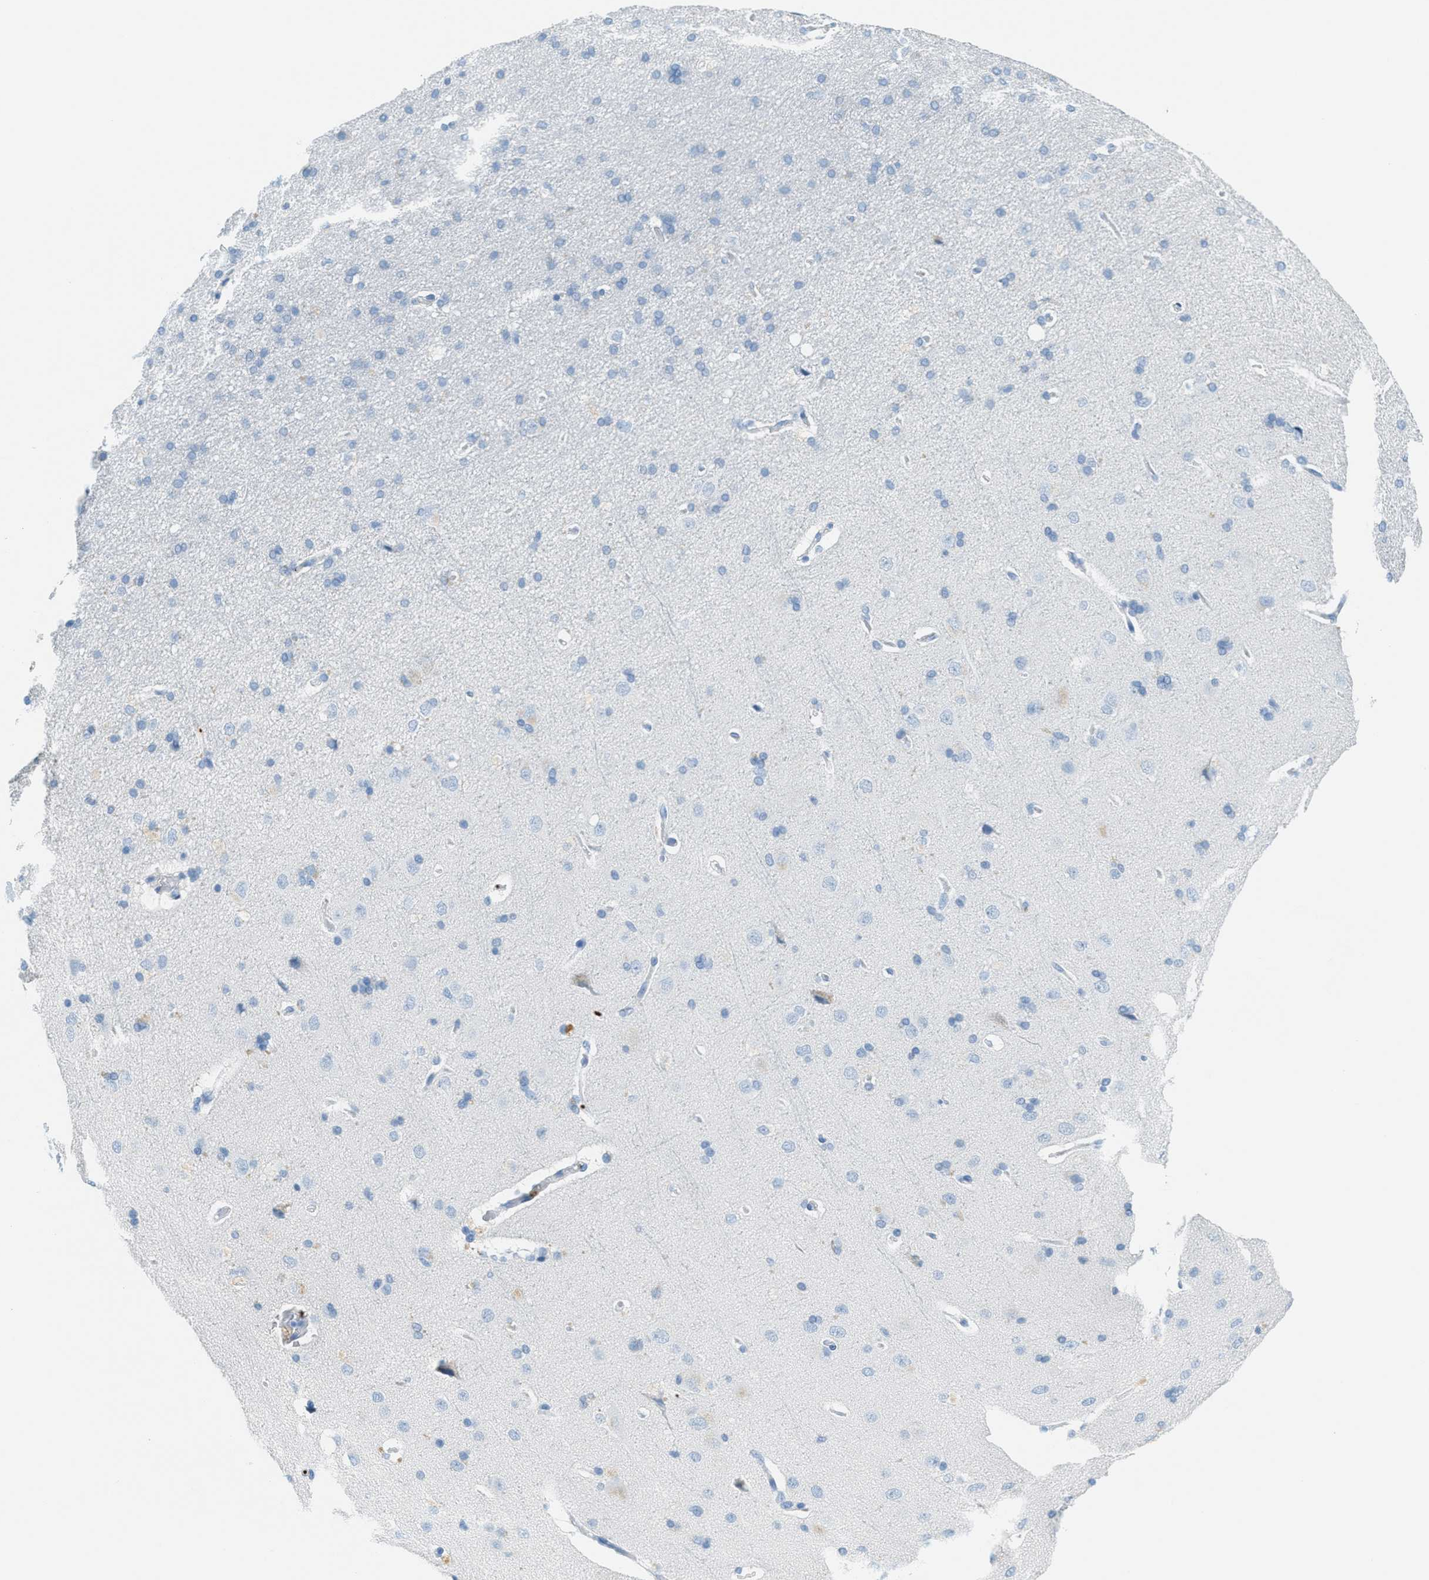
{"staining": {"intensity": "negative", "quantity": "none", "location": "none"}, "tissue": "cerebral cortex", "cell_type": "Endothelial cells", "image_type": "normal", "snomed": [{"axis": "morphology", "description": "Normal tissue, NOS"}, {"axis": "topography", "description": "Cerebral cortex"}], "caption": "Immunohistochemistry (IHC) histopathology image of normal cerebral cortex: cerebral cortex stained with DAB exhibits no significant protein expression in endothelial cells.", "gene": "PPBP", "patient": {"sex": "male", "age": 62}}